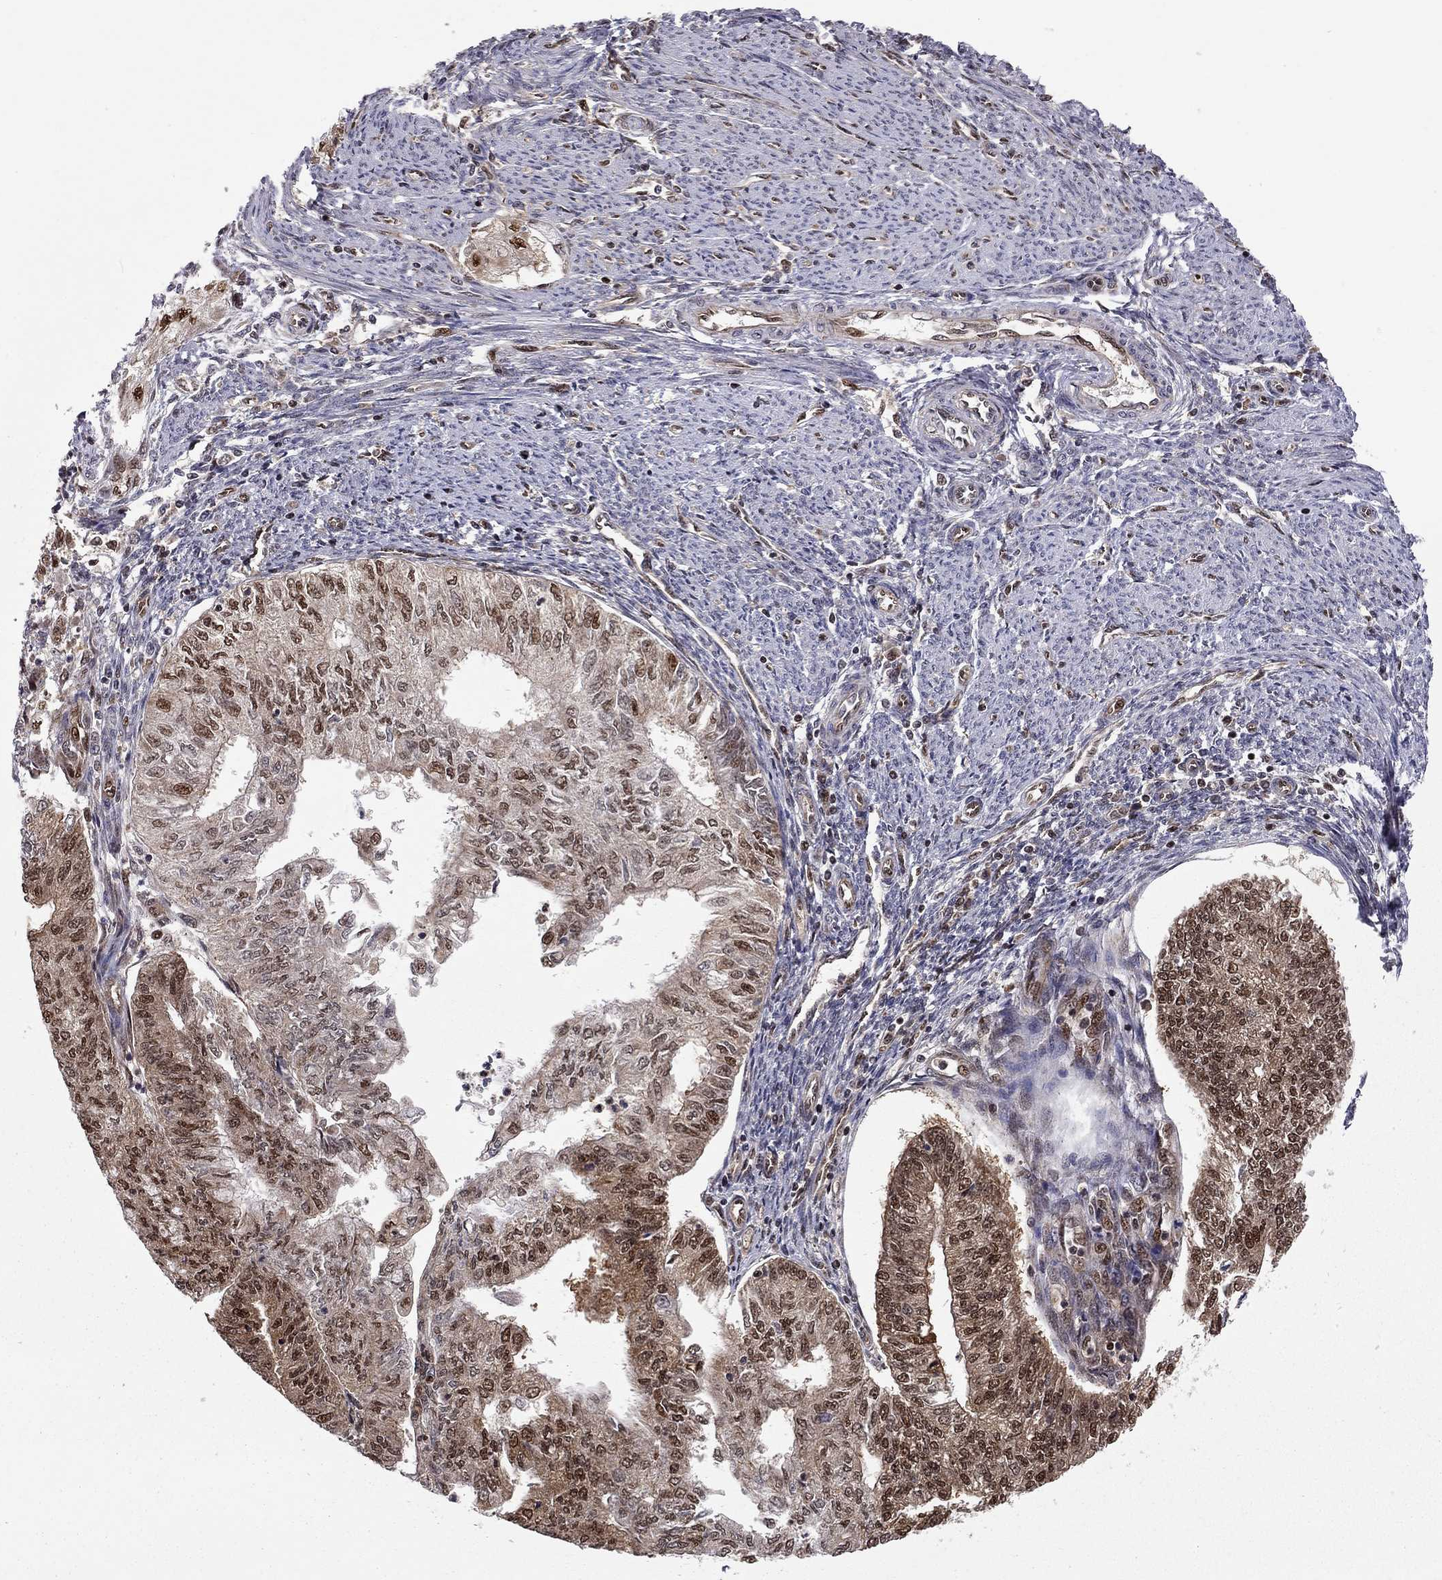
{"staining": {"intensity": "strong", "quantity": "<25%", "location": "cytoplasmic/membranous,nuclear"}, "tissue": "endometrial cancer", "cell_type": "Tumor cells", "image_type": "cancer", "snomed": [{"axis": "morphology", "description": "Adenocarcinoma, NOS"}, {"axis": "topography", "description": "Endometrium"}], "caption": "Protein staining of endometrial cancer (adenocarcinoma) tissue displays strong cytoplasmic/membranous and nuclear staining in about <25% of tumor cells. (brown staining indicates protein expression, while blue staining denotes nuclei).", "gene": "ELOB", "patient": {"sex": "female", "age": 59}}